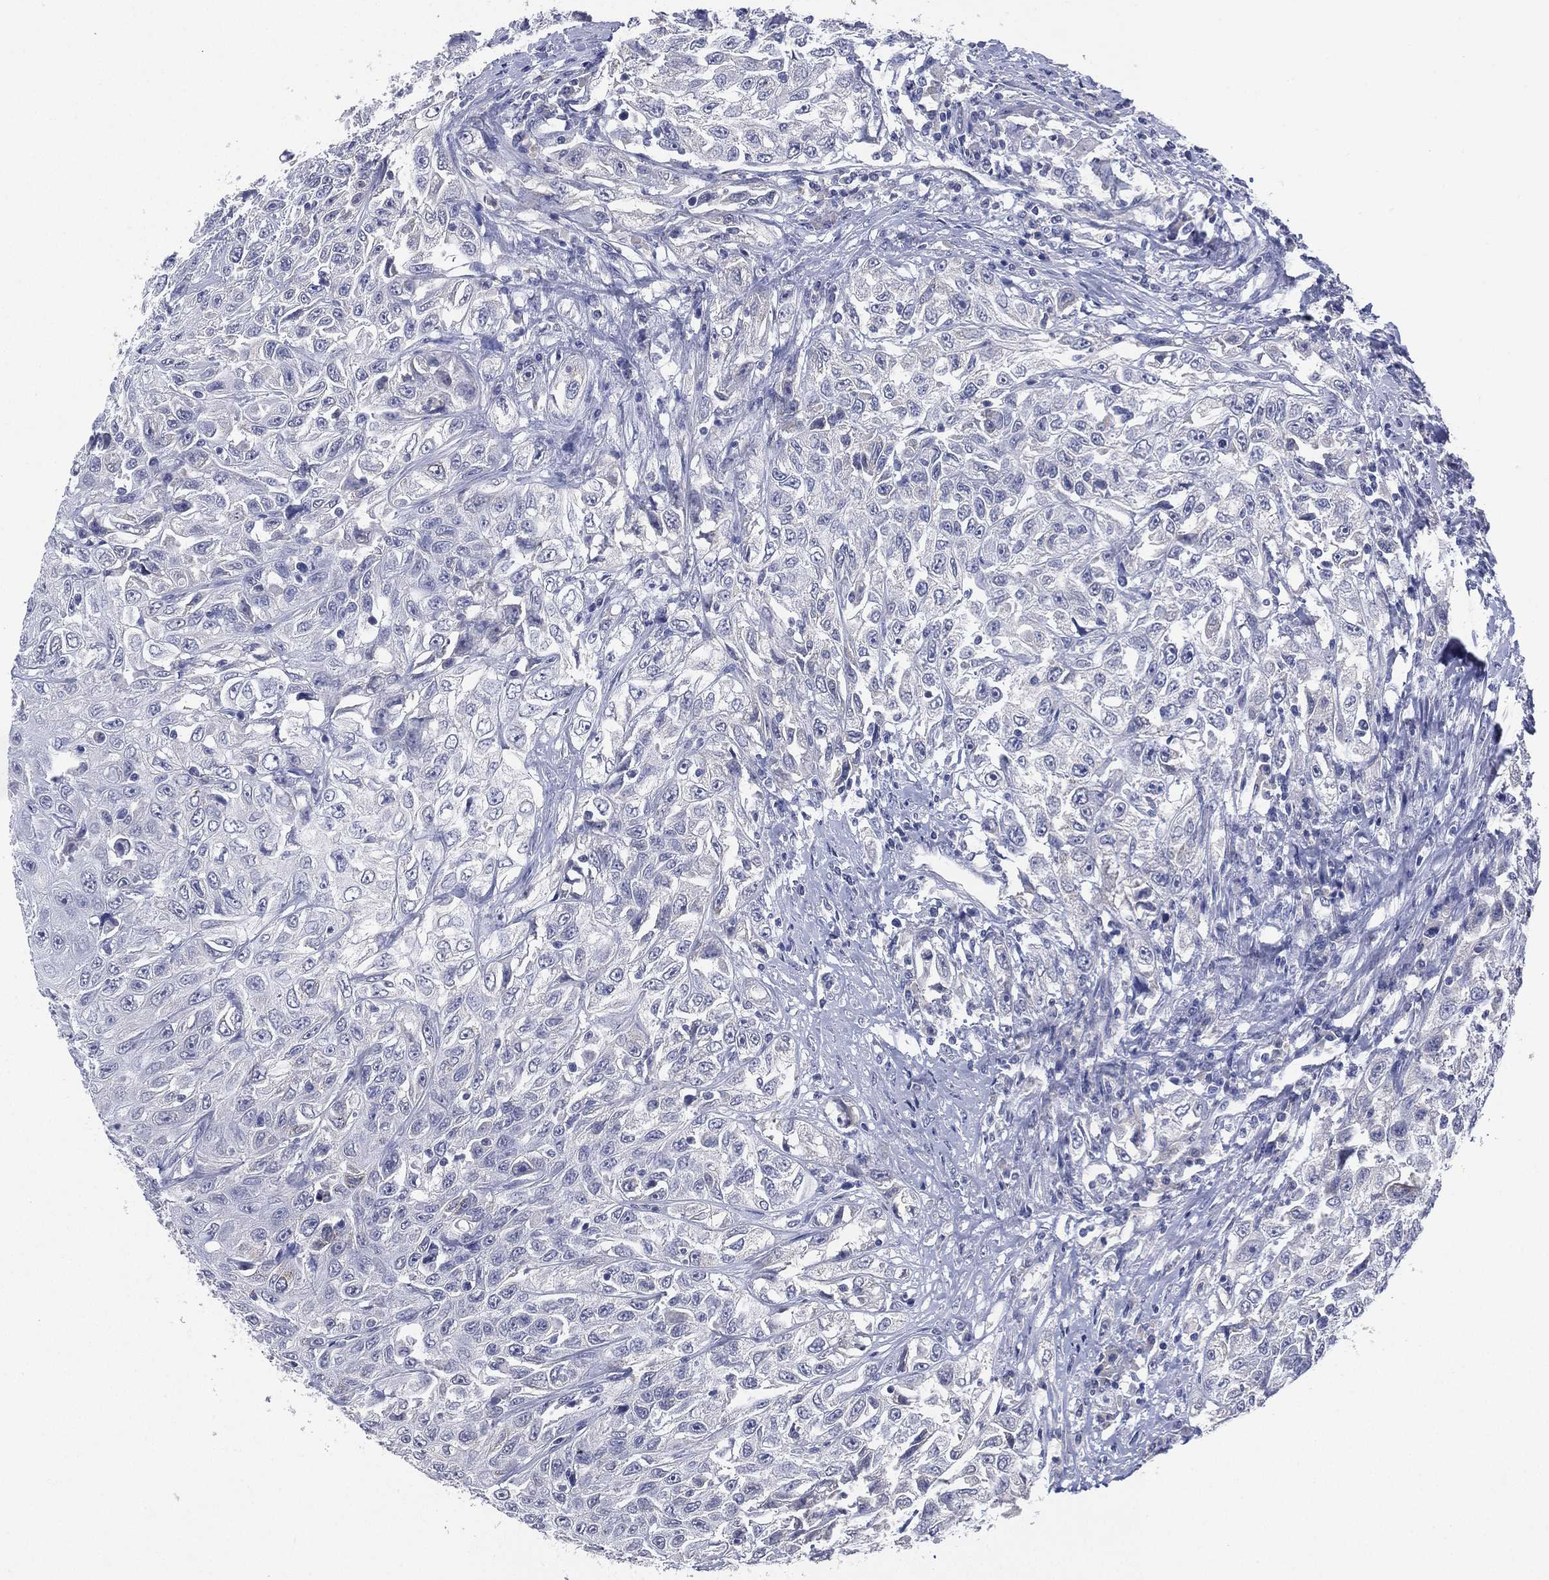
{"staining": {"intensity": "negative", "quantity": "none", "location": "none"}, "tissue": "urothelial cancer", "cell_type": "Tumor cells", "image_type": "cancer", "snomed": [{"axis": "morphology", "description": "Urothelial carcinoma, High grade"}, {"axis": "topography", "description": "Urinary bladder"}], "caption": "Image shows no significant protein staining in tumor cells of urothelial carcinoma (high-grade).", "gene": "KRT35", "patient": {"sex": "female", "age": 56}}